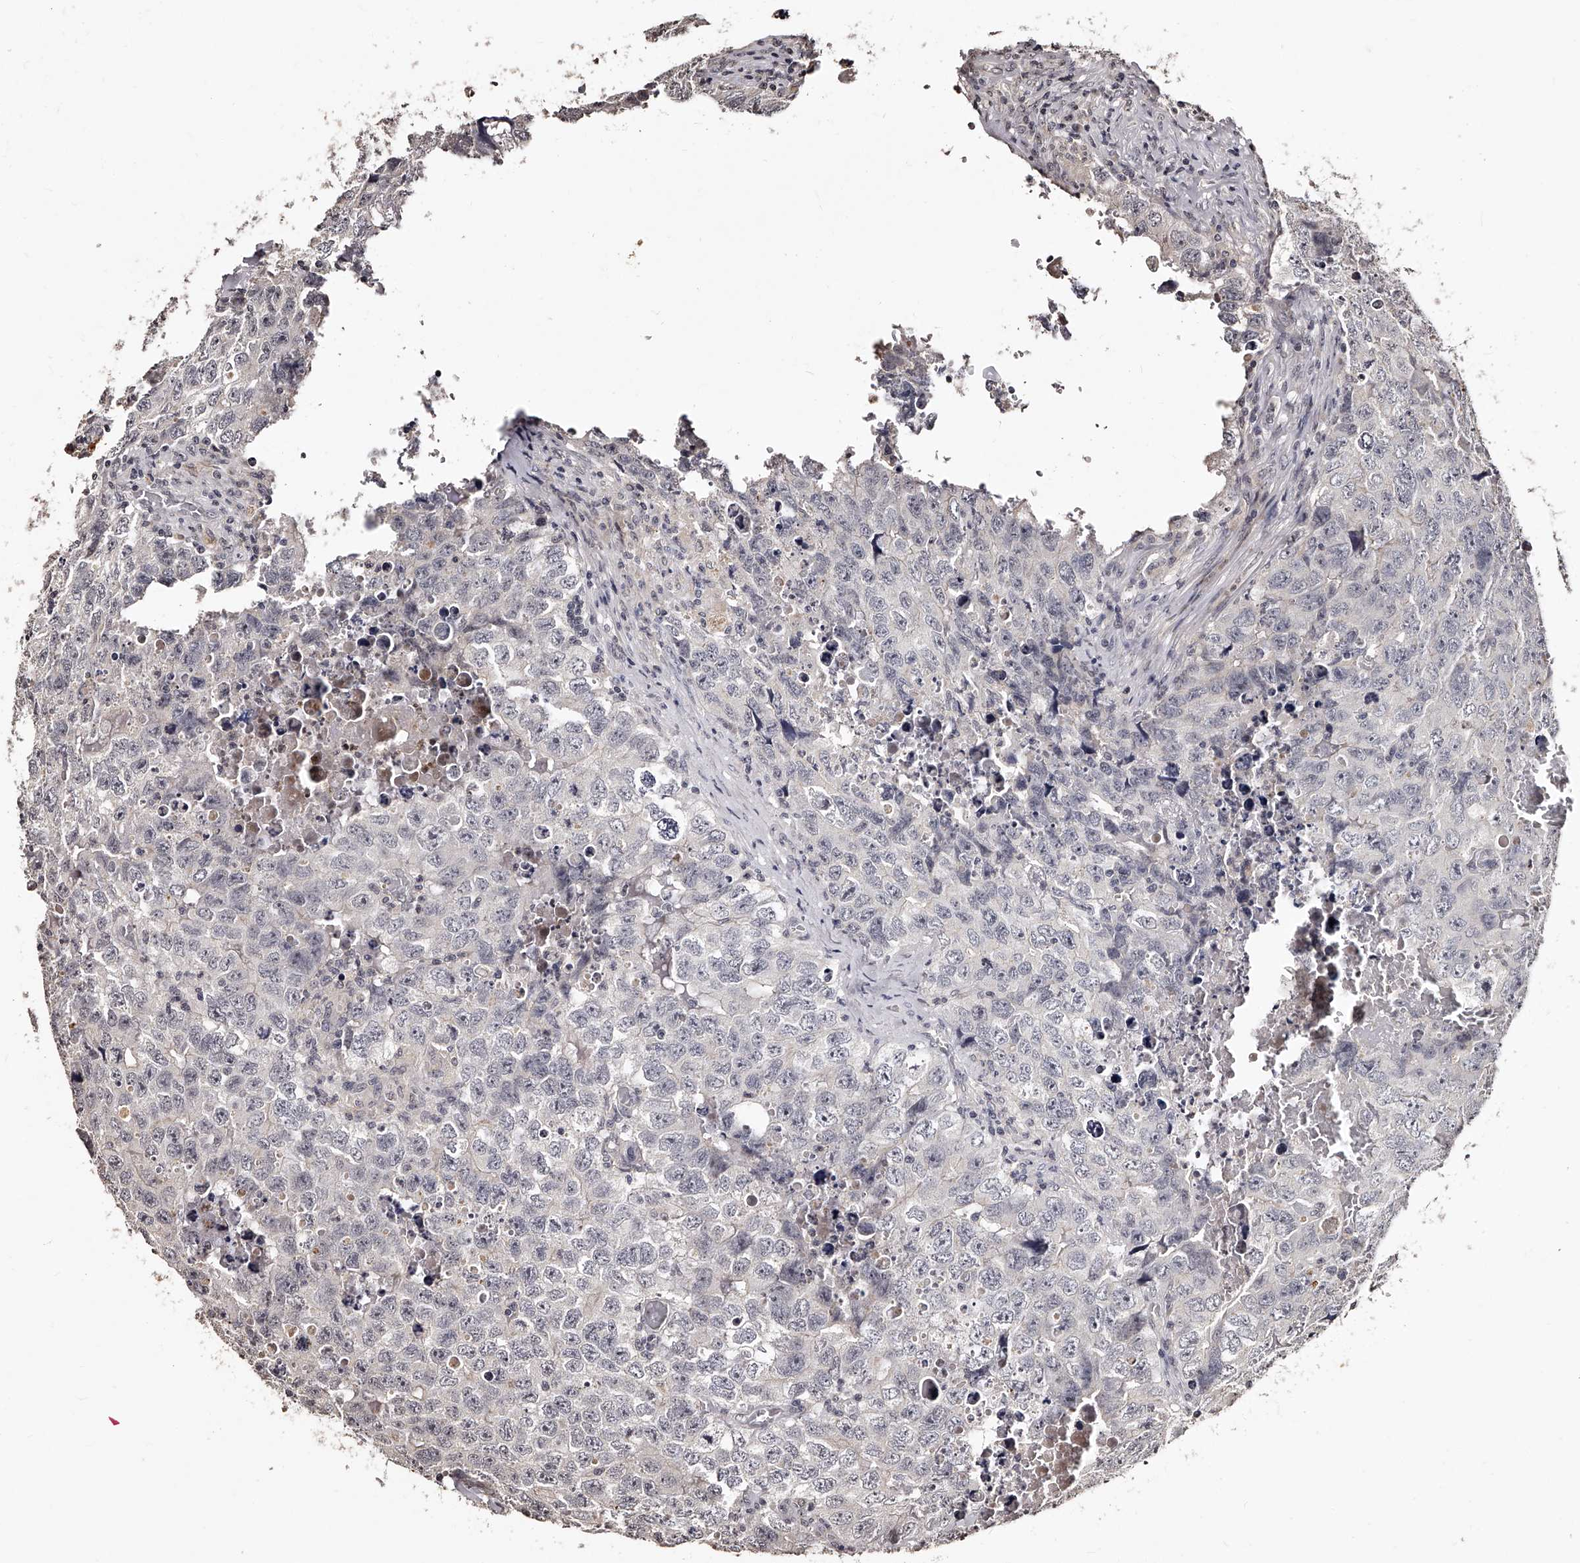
{"staining": {"intensity": "negative", "quantity": "none", "location": "none"}, "tissue": "testis cancer", "cell_type": "Tumor cells", "image_type": "cancer", "snomed": [{"axis": "morphology", "description": "Seminoma, NOS"}, {"axis": "morphology", "description": "Carcinoma, Embryonal, NOS"}, {"axis": "topography", "description": "Testis"}], "caption": "Tumor cells show no significant protein expression in testis cancer.", "gene": "TSHR", "patient": {"sex": "male", "age": 43}}